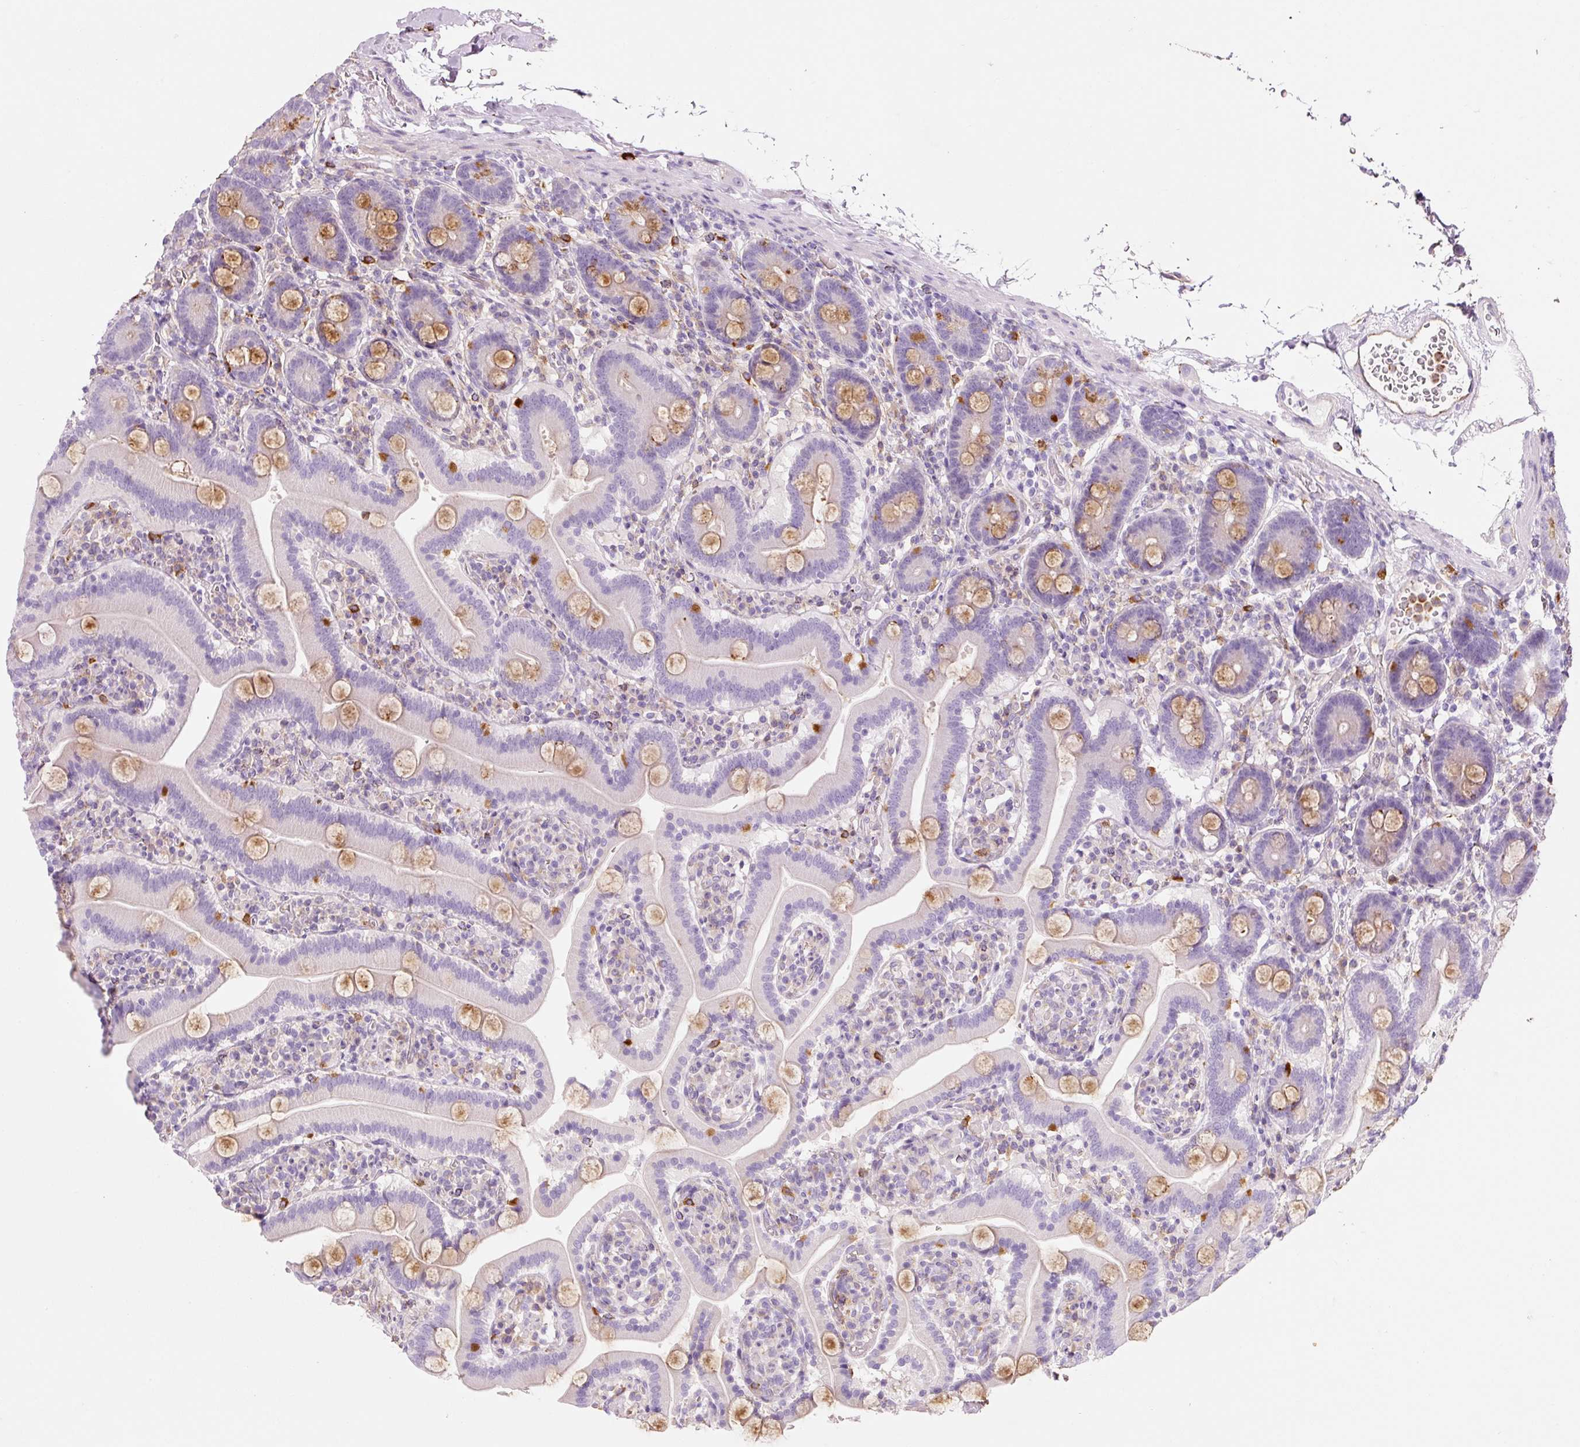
{"staining": {"intensity": "moderate", "quantity": "<25%", "location": "cytoplasmic/membranous"}, "tissue": "duodenum", "cell_type": "Glandular cells", "image_type": "normal", "snomed": [{"axis": "morphology", "description": "Normal tissue, NOS"}, {"axis": "topography", "description": "Duodenum"}], "caption": "Moderate cytoplasmic/membranous positivity is appreciated in approximately <25% of glandular cells in normal duodenum.", "gene": "TMC8", "patient": {"sex": "male", "age": 55}}